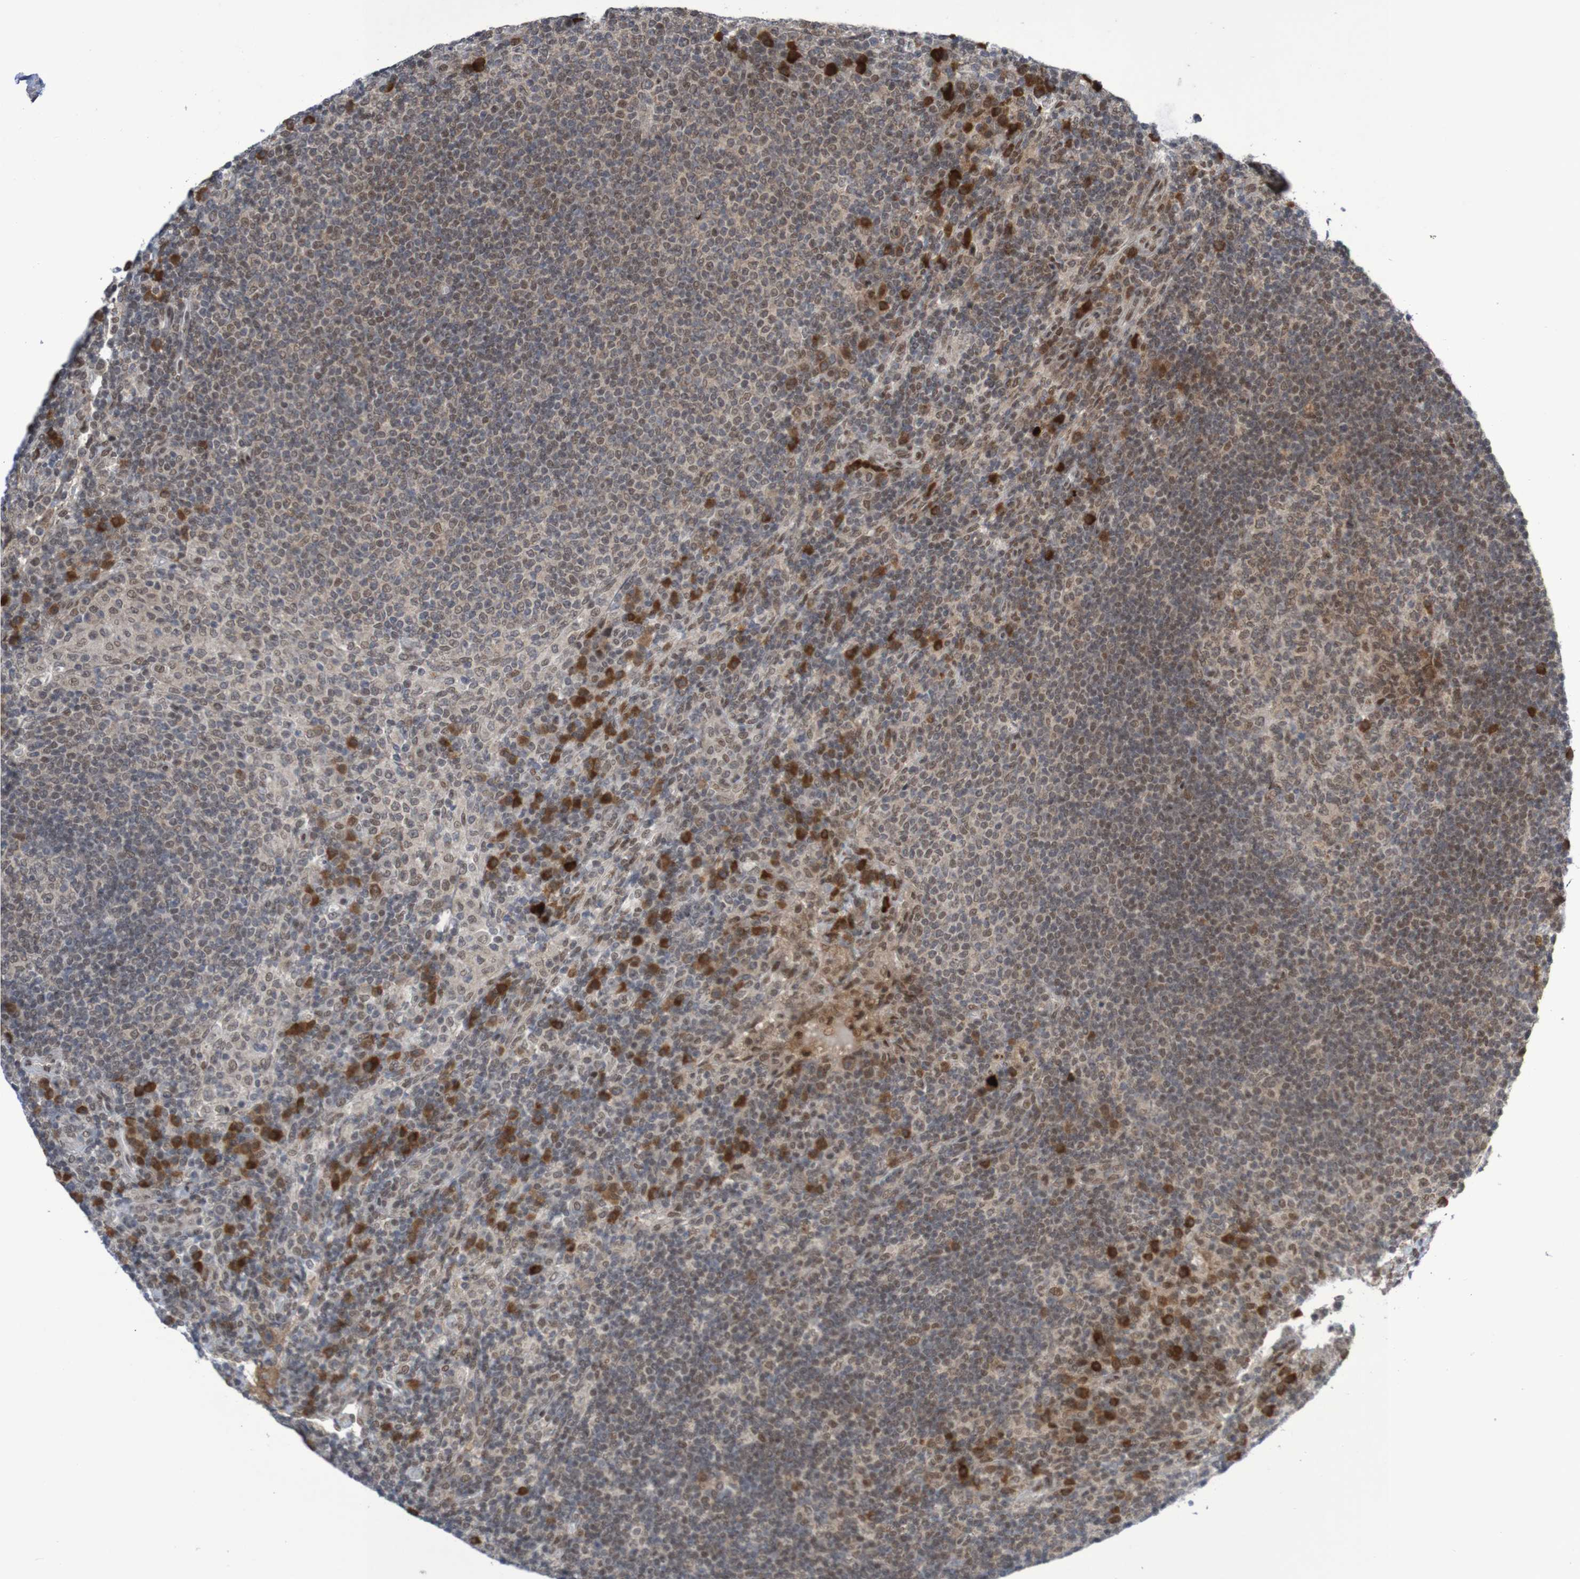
{"staining": {"intensity": "weak", "quantity": "25%-75%", "location": "cytoplasmic/membranous,nuclear"}, "tissue": "lymph node", "cell_type": "Germinal center cells", "image_type": "normal", "snomed": [{"axis": "morphology", "description": "Normal tissue, NOS"}, {"axis": "topography", "description": "Lymph node"}], "caption": "Protein expression analysis of unremarkable lymph node displays weak cytoplasmic/membranous,nuclear staining in approximately 25%-75% of germinal center cells.", "gene": "ITLN1", "patient": {"sex": "female", "age": 53}}